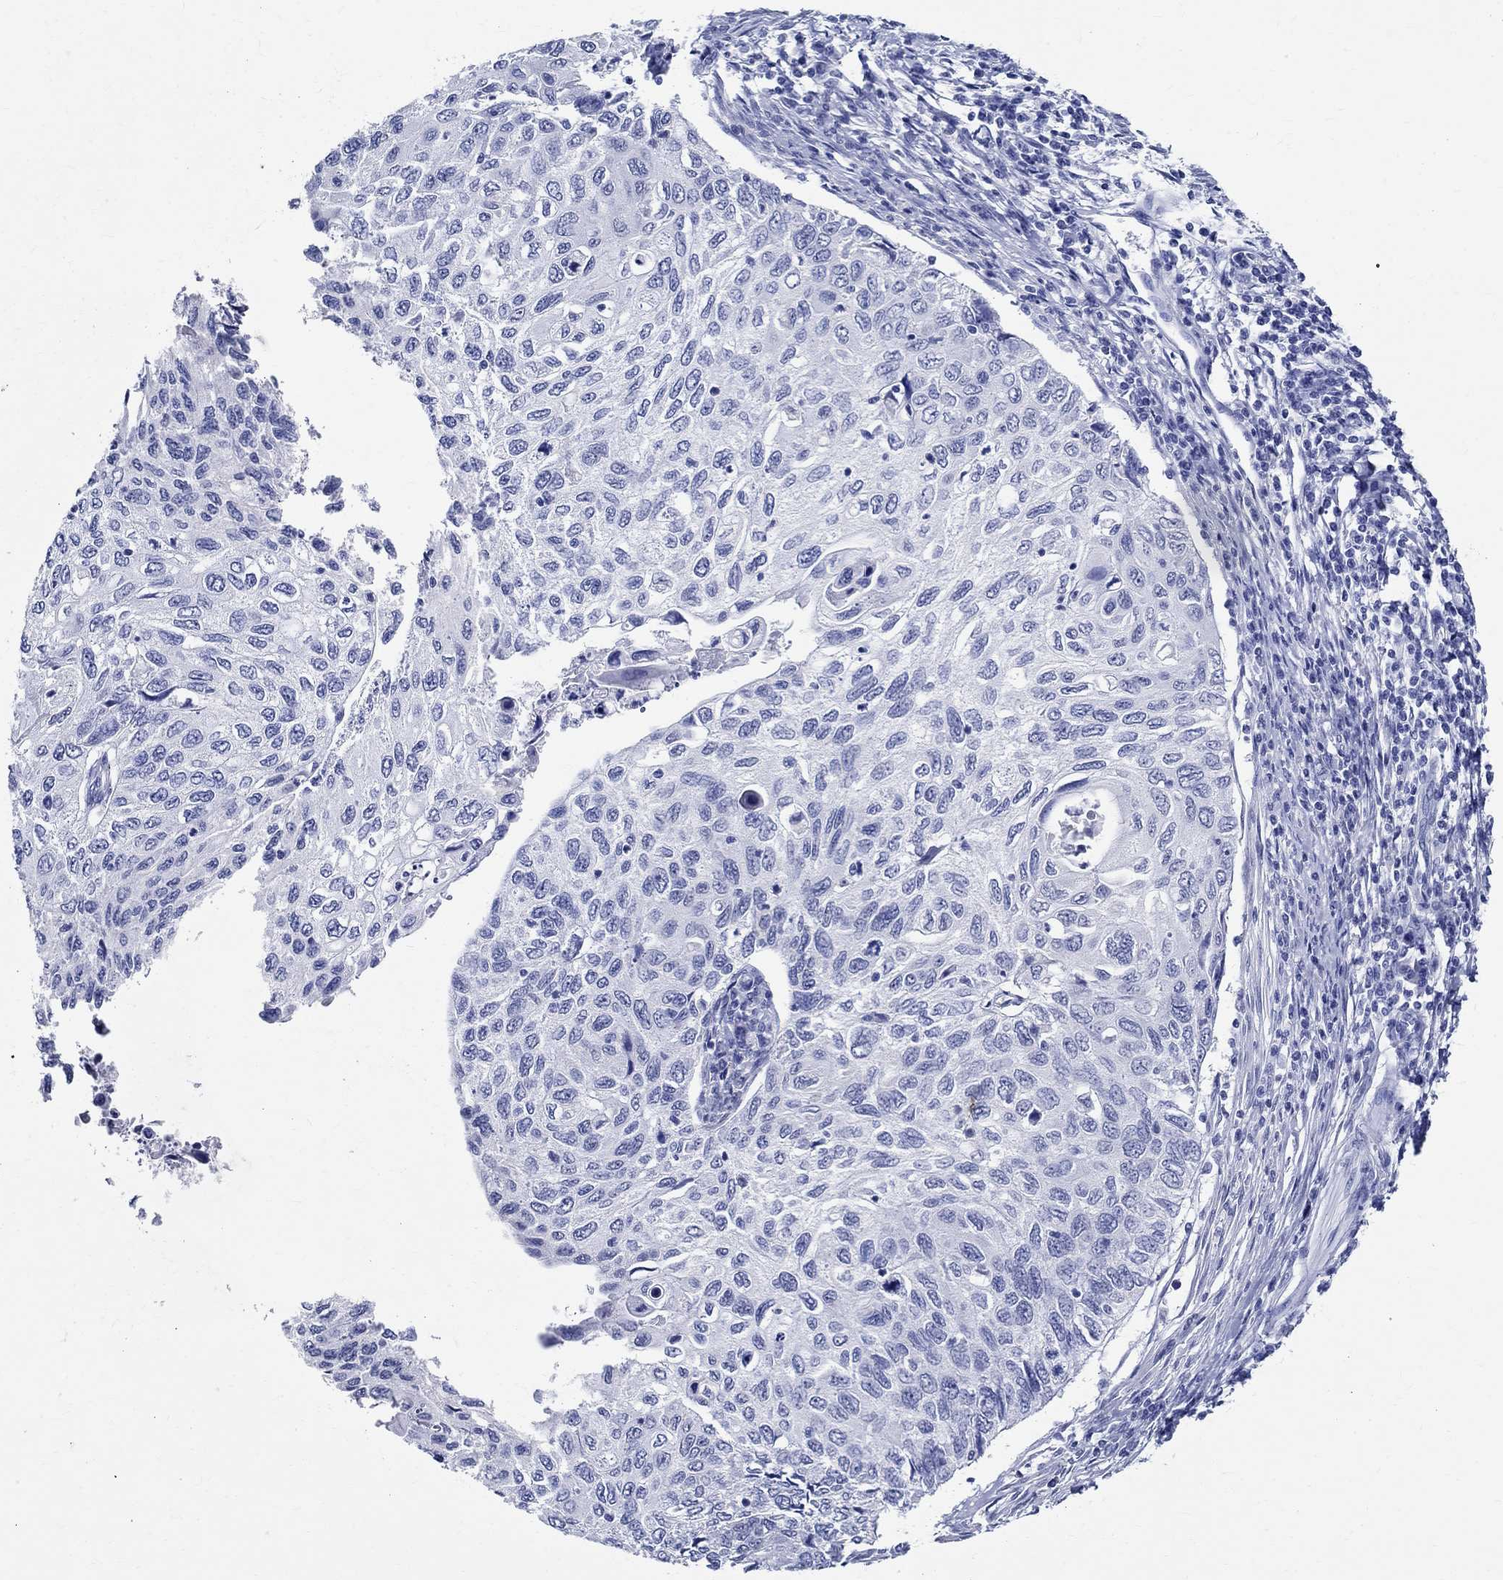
{"staining": {"intensity": "negative", "quantity": "none", "location": "none"}, "tissue": "cervical cancer", "cell_type": "Tumor cells", "image_type": "cancer", "snomed": [{"axis": "morphology", "description": "Squamous cell carcinoma, NOS"}, {"axis": "topography", "description": "Cervix"}], "caption": "Tumor cells are negative for protein expression in human squamous cell carcinoma (cervical).", "gene": "TSPAN16", "patient": {"sex": "female", "age": 70}}